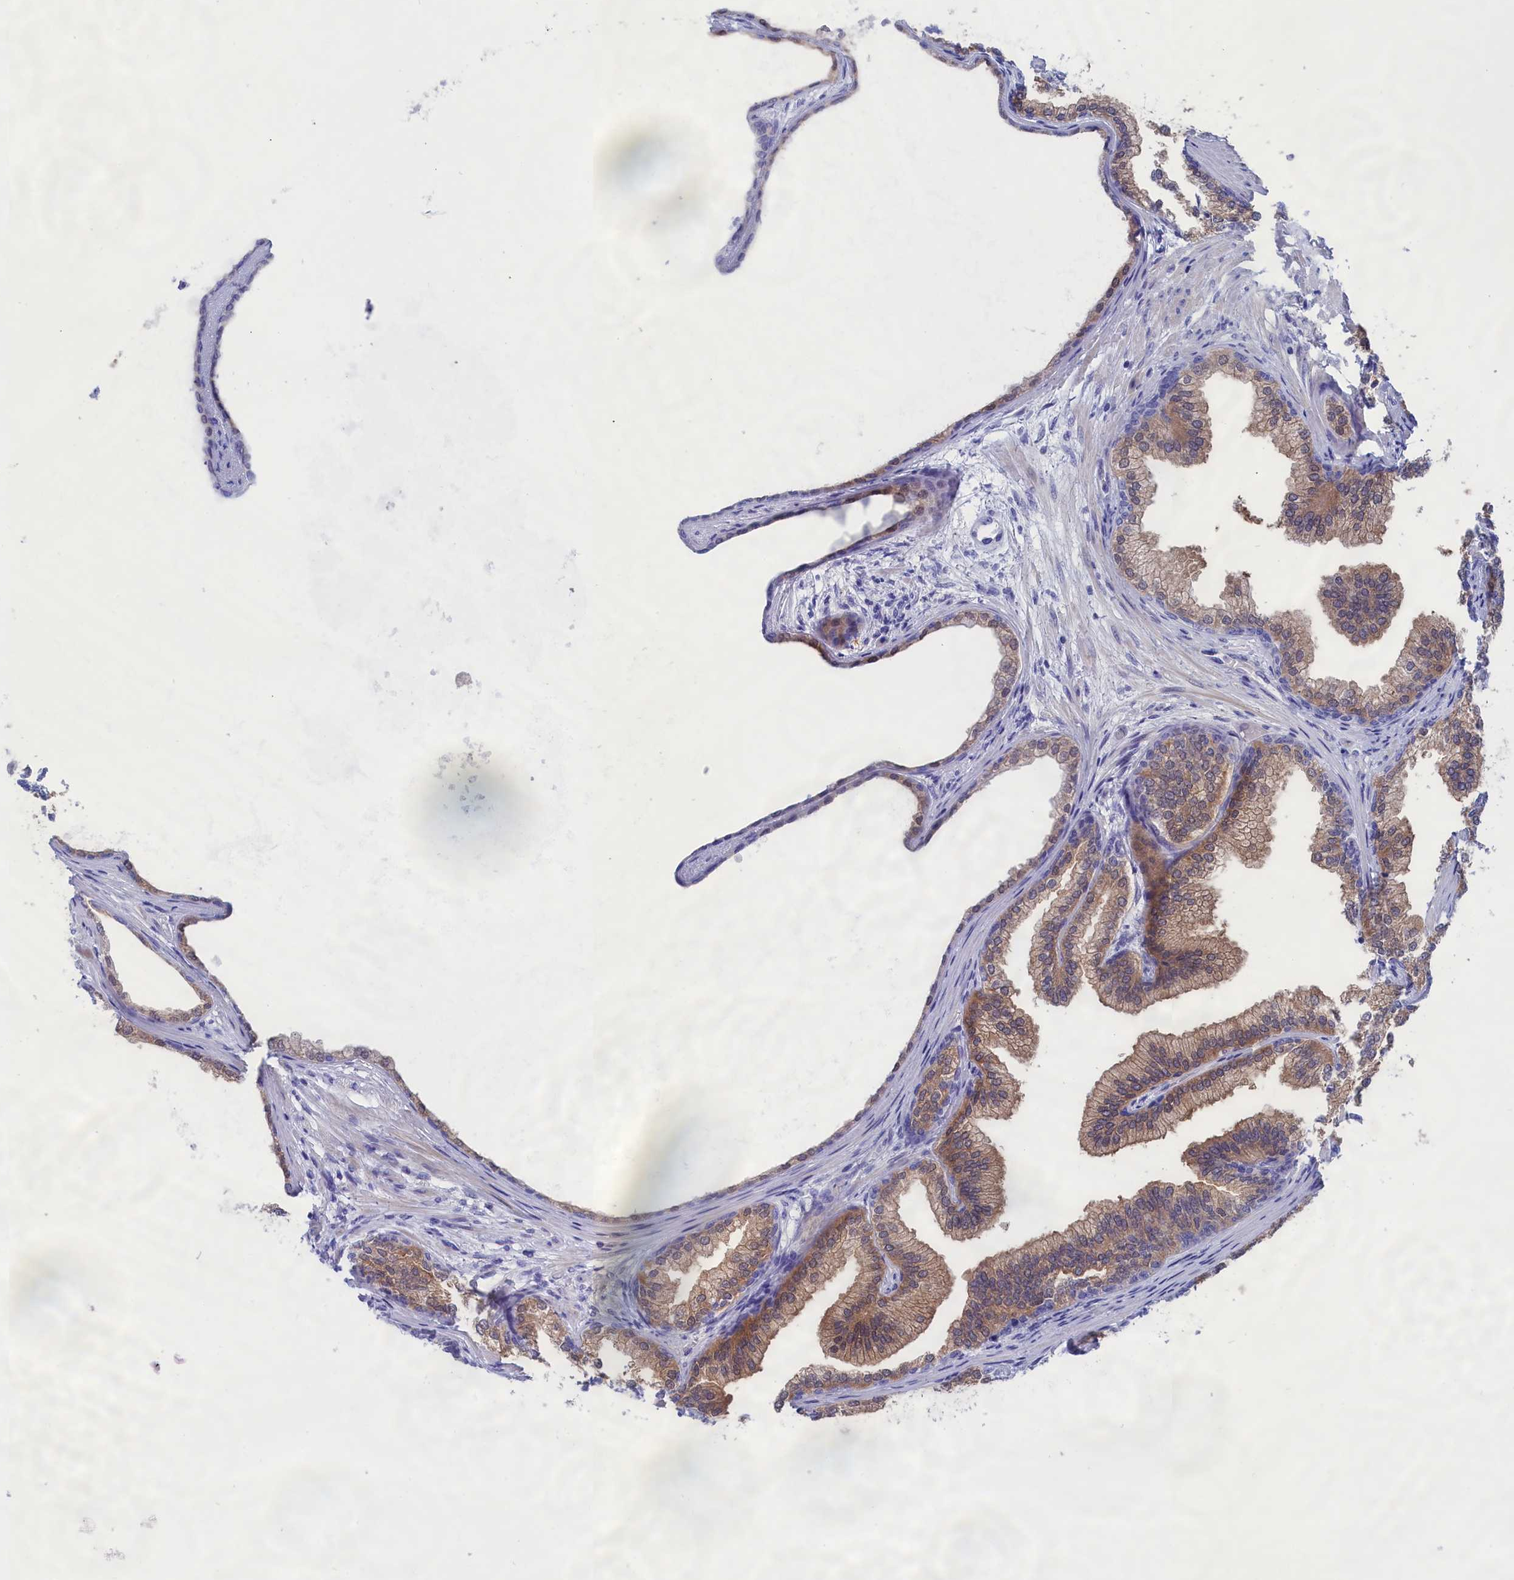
{"staining": {"intensity": "moderate", "quantity": ">75%", "location": "cytoplasmic/membranous,nuclear"}, "tissue": "prostate", "cell_type": "Glandular cells", "image_type": "normal", "snomed": [{"axis": "morphology", "description": "Normal tissue, NOS"}, {"axis": "topography", "description": "Prostate"}], "caption": "Unremarkable prostate reveals moderate cytoplasmic/membranous,nuclear positivity in approximately >75% of glandular cells.", "gene": "VPS35L", "patient": {"sex": "male", "age": 76}}